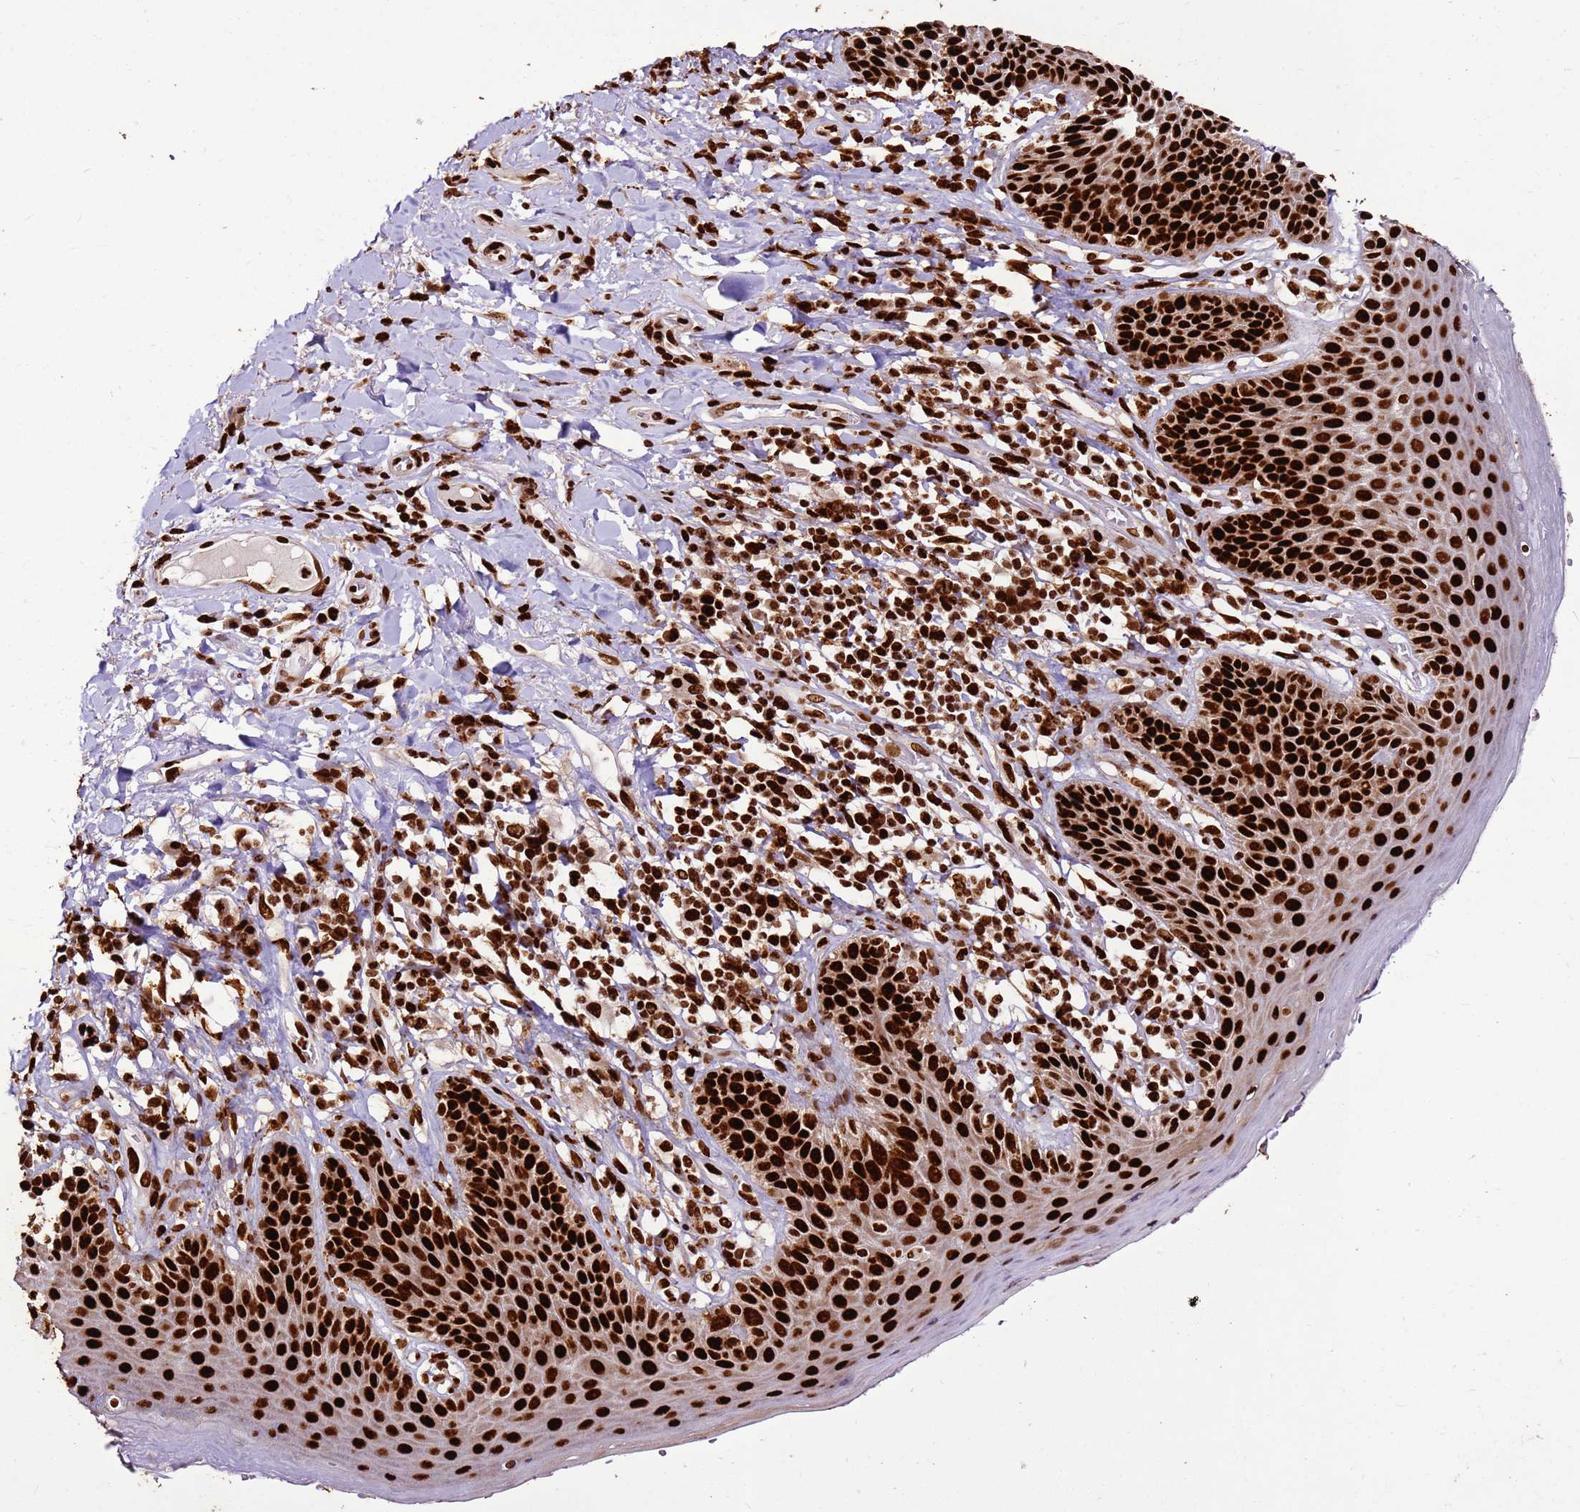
{"staining": {"intensity": "strong", "quantity": ">75%", "location": "nuclear"}, "tissue": "skin", "cell_type": "Epidermal cells", "image_type": "normal", "snomed": [{"axis": "morphology", "description": "Normal tissue, NOS"}, {"axis": "topography", "description": "Anal"}], "caption": "The photomicrograph exhibits staining of normal skin, revealing strong nuclear protein staining (brown color) within epidermal cells.", "gene": "HNRNPAB", "patient": {"sex": "female", "age": 89}}